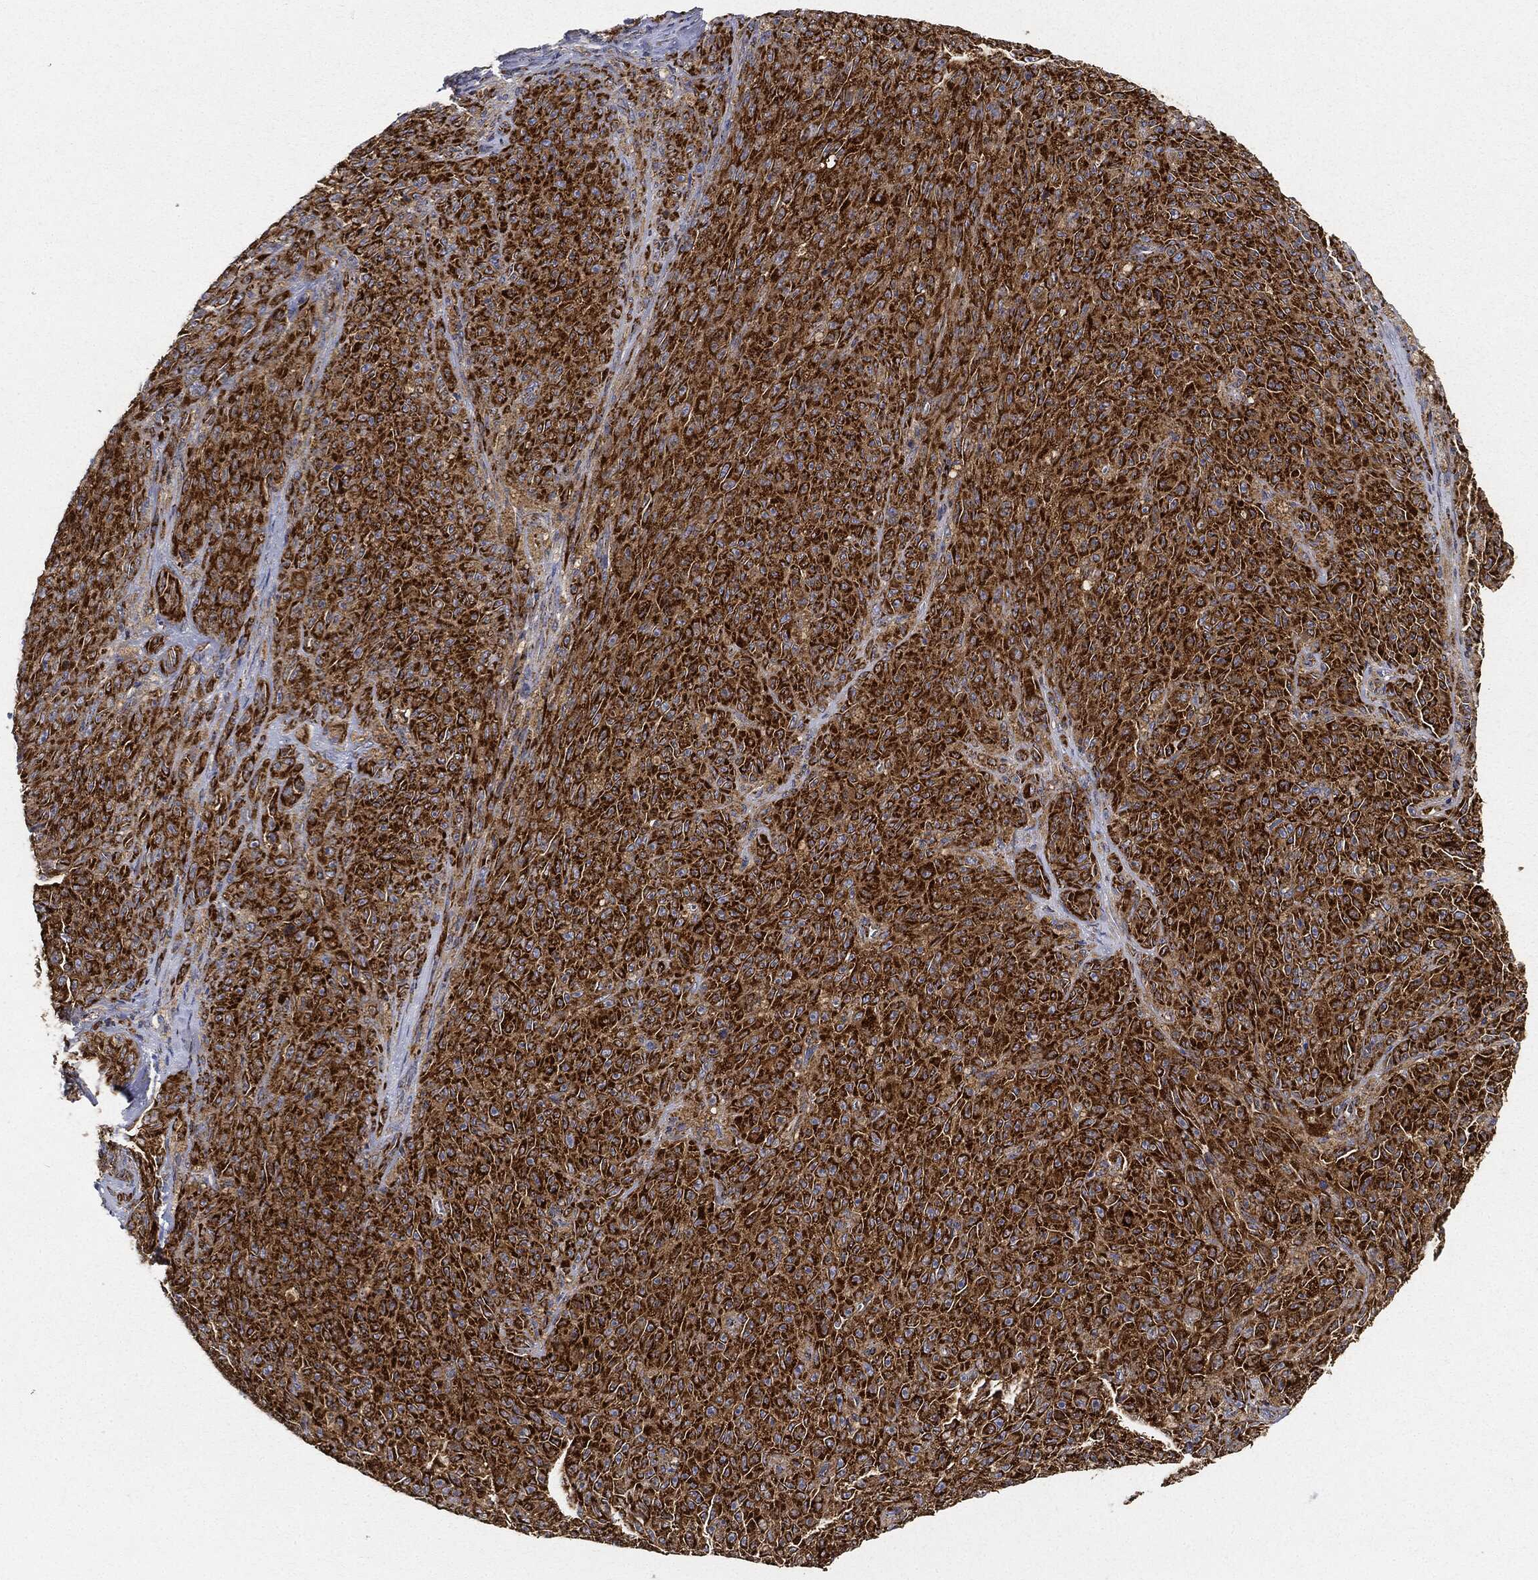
{"staining": {"intensity": "strong", "quantity": ">75%", "location": "cytoplasmic/membranous"}, "tissue": "melanoma", "cell_type": "Tumor cells", "image_type": "cancer", "snomed": [{"axis": "morphology", "description": "Malignant melanoma, NOS"}, {"axis": "topography", "description": "Skin"}], "caption": "A high-resolution image shows immunohistochemistry staining of malignant melanoma, which shows strong cytoplasmic/membranous staining in approximately >75% of tumor cells. The staining is performed using DAB brown chromogen to label protein expression. The nuclei are counter-stained blue using hematoxylin.", "gene": "CAPN15", "patient": {"sex": "female", "age": 82}}